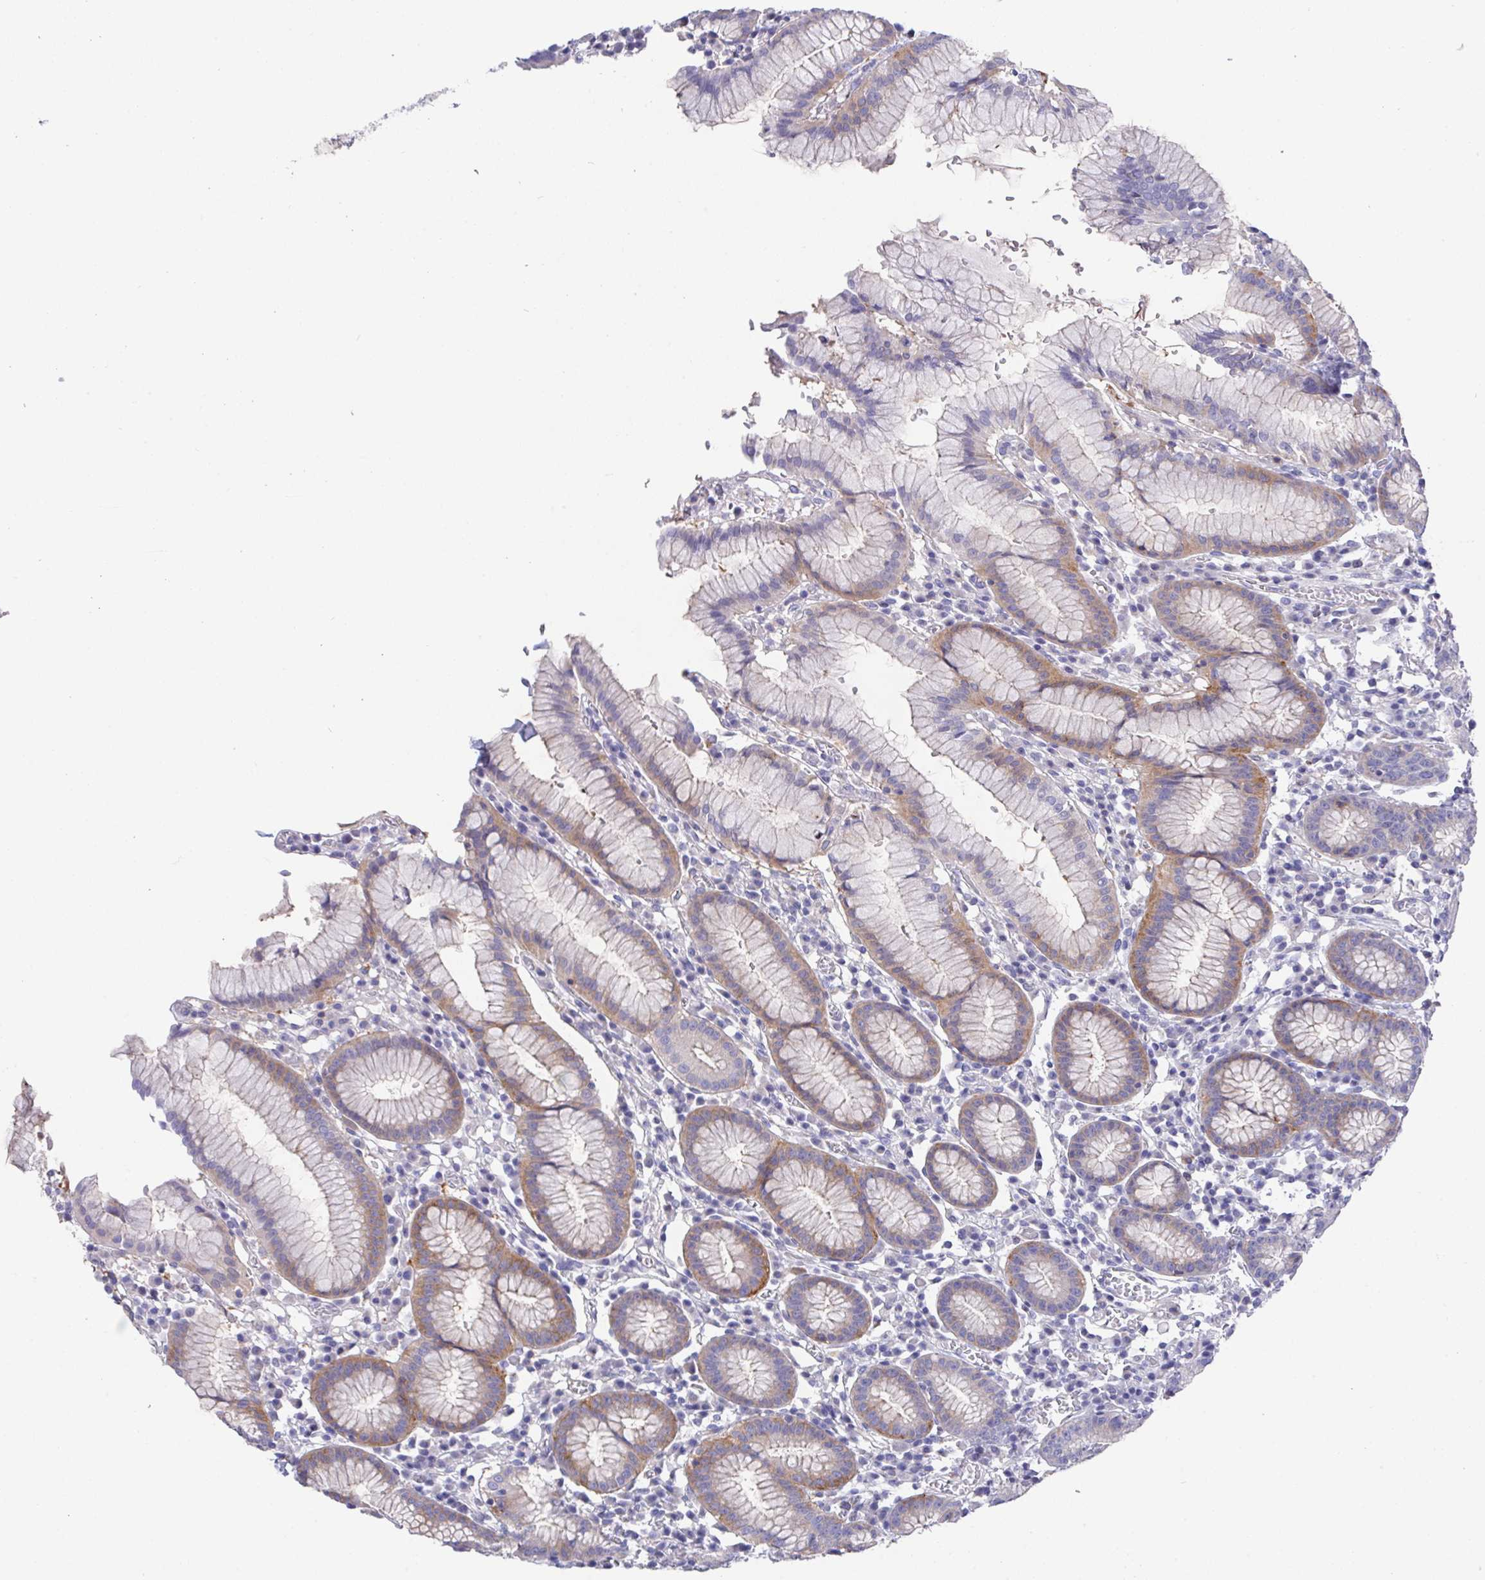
{"staining": {"intensity": "weak", "quantity": "25%-75%", "location": "cytoplasmic/membranous"}, "tissue": "stomach", "cell_type": "Glandular cells", "image_type": "normal", "snomed": [{"axis": "morphology", "description": "Normal tissue, NOS"}, {"axis": "topography", "description": "Stomach"}], "caption": "Weak cytoplasmic/membranous expression is identified in approximately 25%-75% of glandular cells in unremarkable stomach.", "gene": "PRG3", "patient": {"sex": "male", "age": 55}}